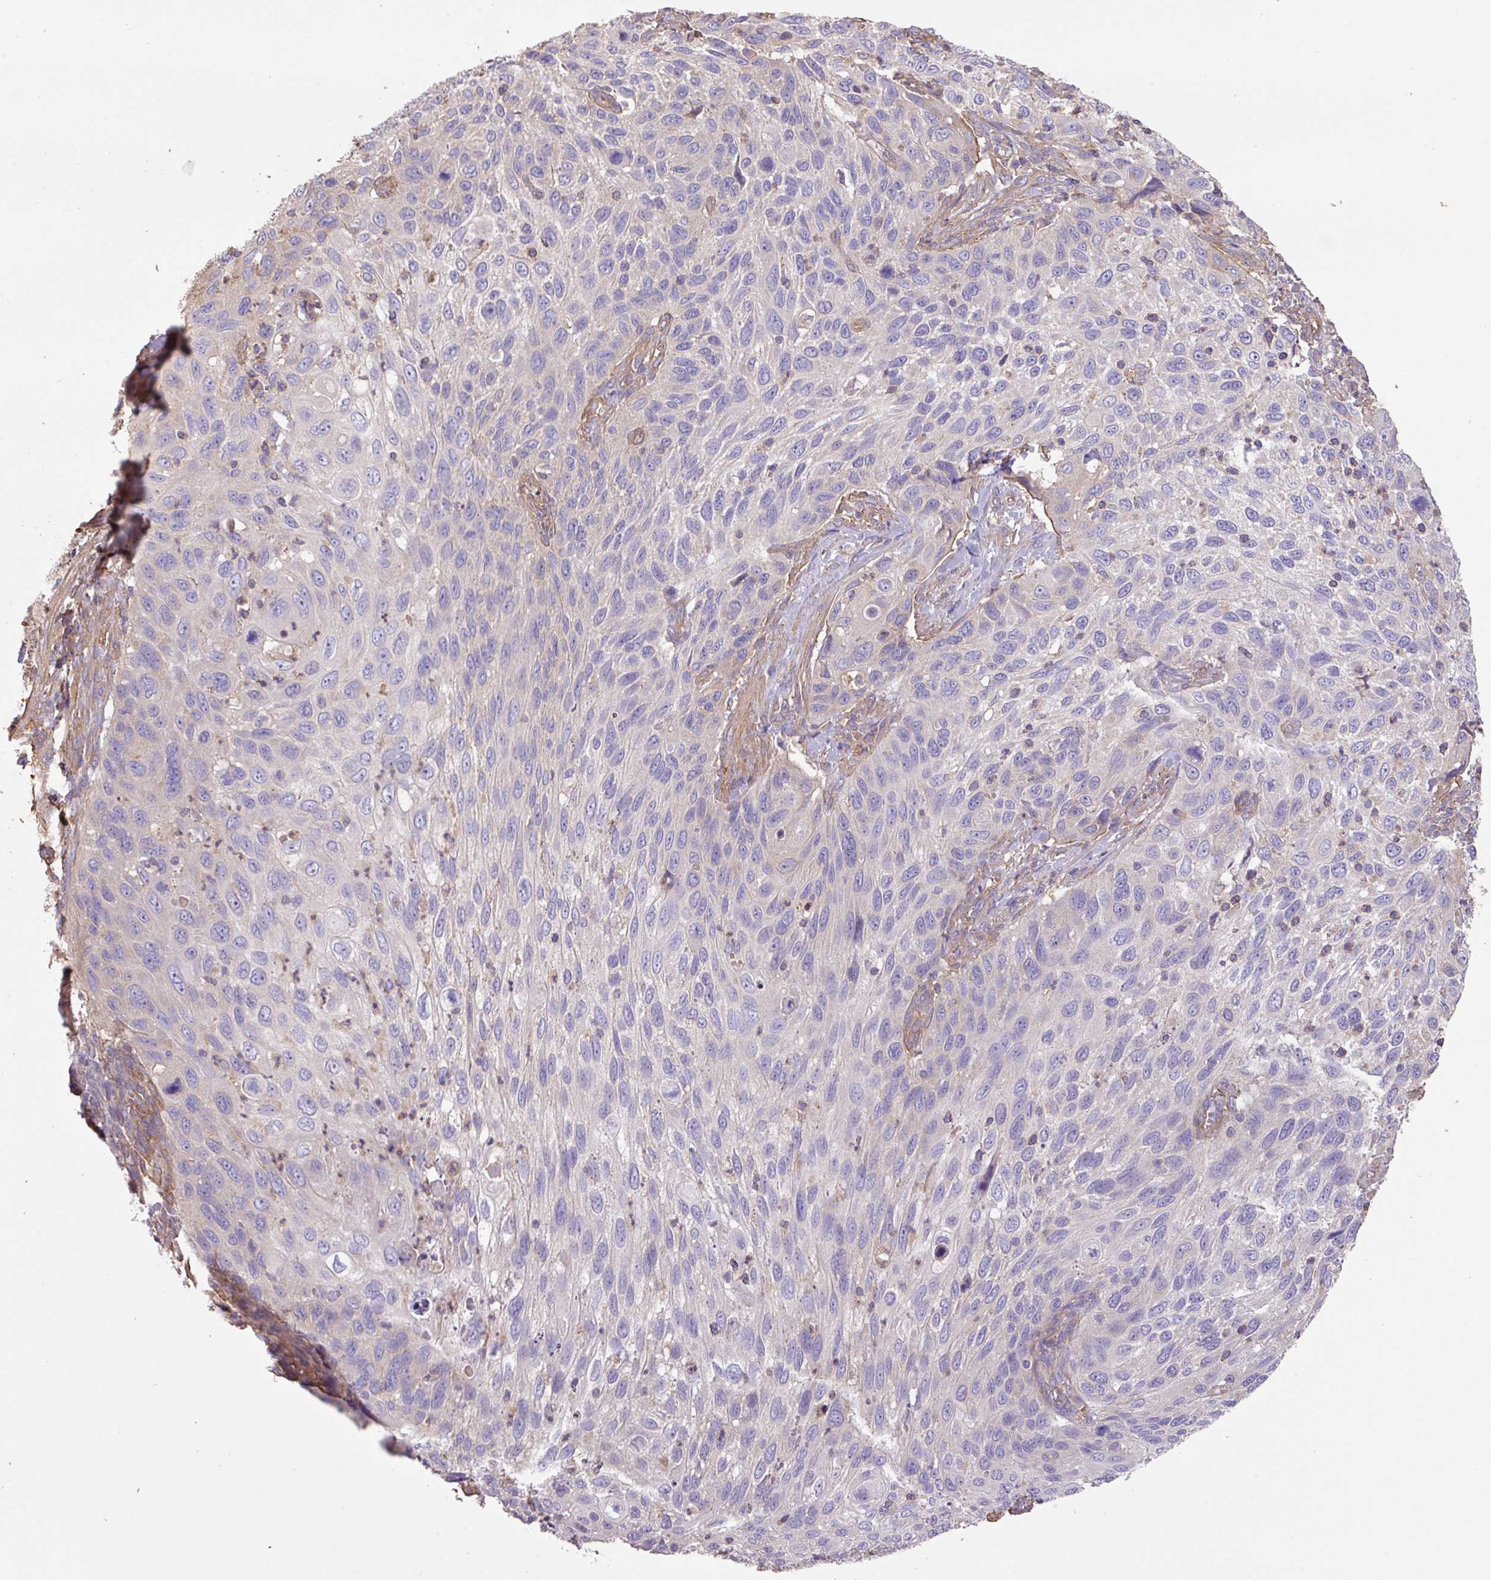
{"staining": {"intensity": "negative", "quantity": "none", "location": "none"}, "tissue": "cervical cancer", "cell_type": "Tumor cells", "image_type": "cancer", "snomed": [{"axis": "morphology", "description": "Squamous cell carcinoma, NOS"}, {"axis": "topography", "description": "Cervix"}], "caption": "Micrograph shows no significant protein expression in tumor cells of cervical cancer. Nuclei are stained in blue.", "gene": "CALML4", "patient": {"sex": "female", "age": 70}}